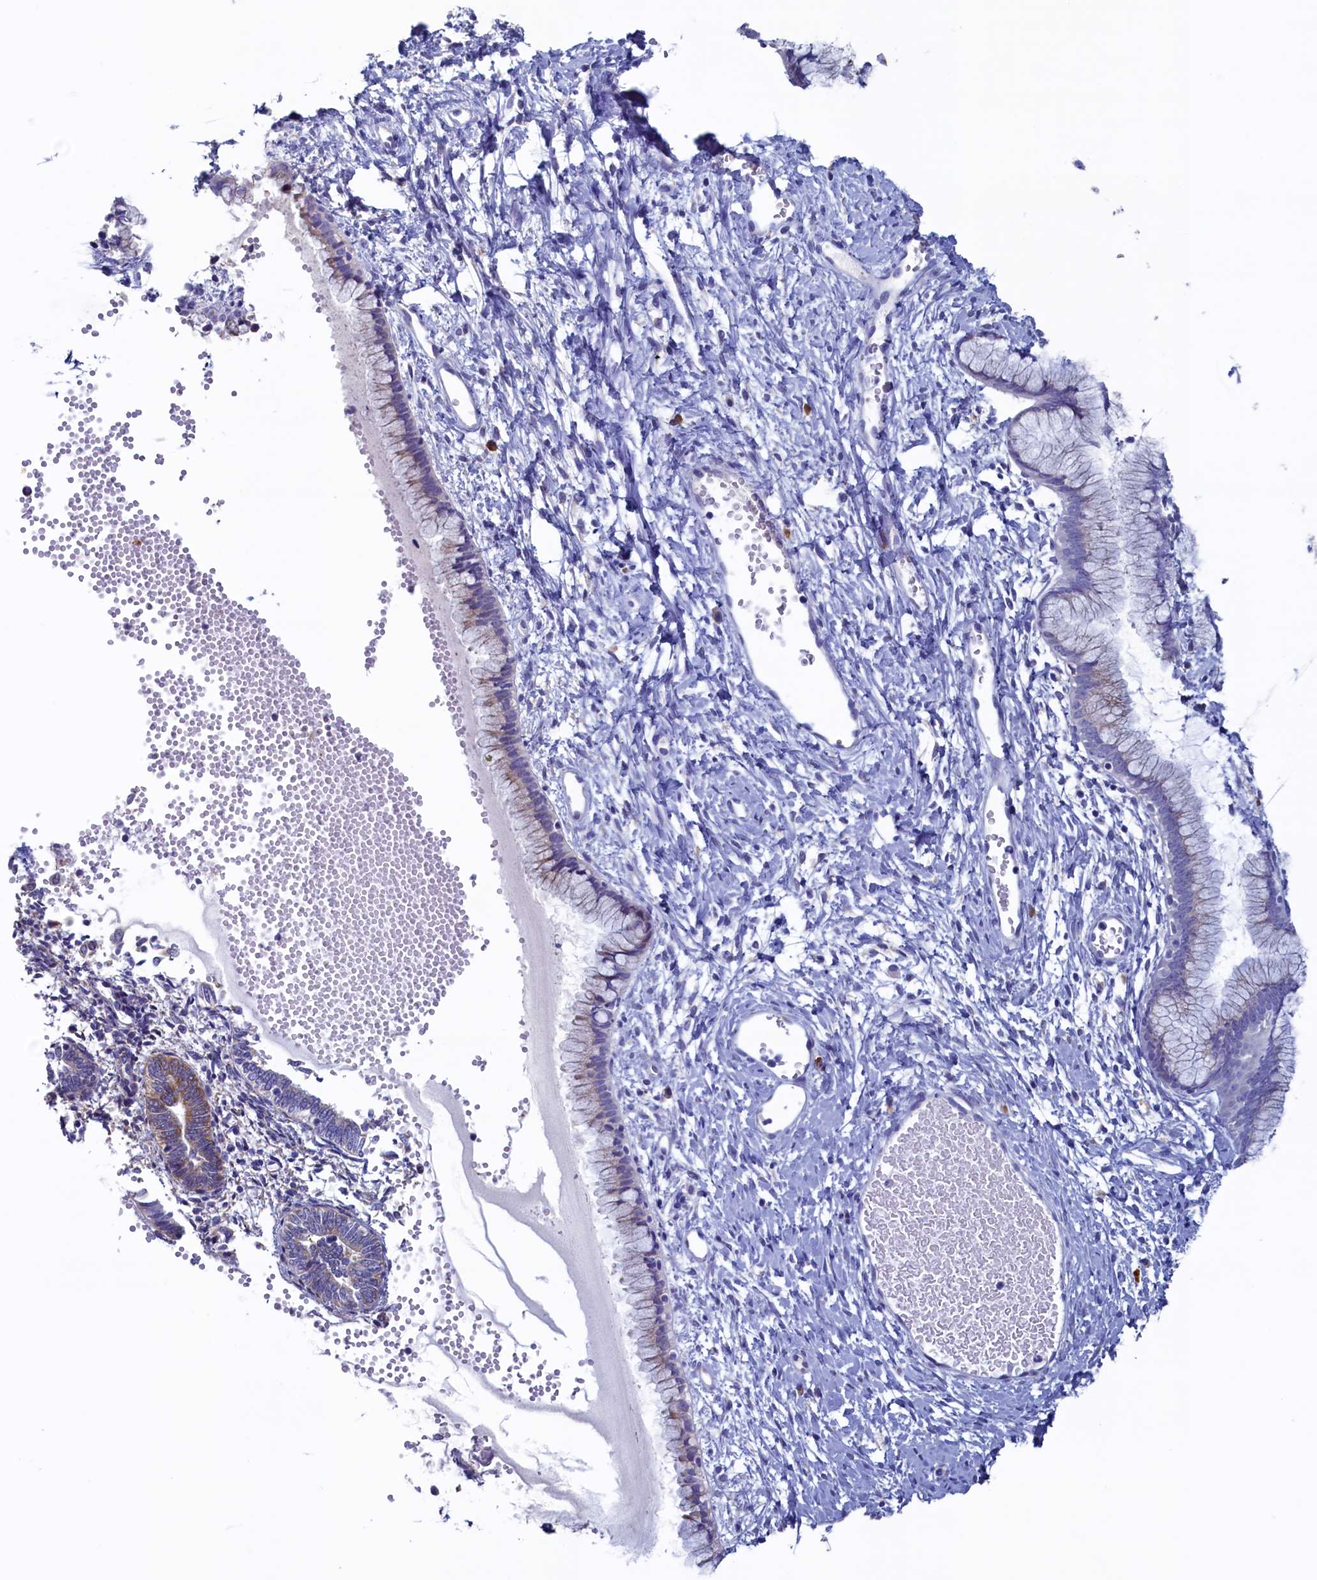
{"staining": {"intensity": "moderate", "quantity": "<25%", "location": "cytoplasmic/membranous"}, "tissue": "cervix", "cell_type": "Glandular cells", "image_type": "normal", "snomed": [{"axis": "morphology", "description": "Normal tissue, NOS"}, {"axis": "topography", "description": "Cervix"}], "caption": "Brown immunohistochemical staining in normal human cervix demonstrates moderate cytoplasmic/membranous positivity in approximately <25% of glandular cells. Using DAB (3,3'-diaminobenzidine) (brown) and hematoxylin (blue) stains, captured at high magnification using brightfield microscopy.", "gene": "CBLIF", "patient": {"sex": "female", "age": 42}}